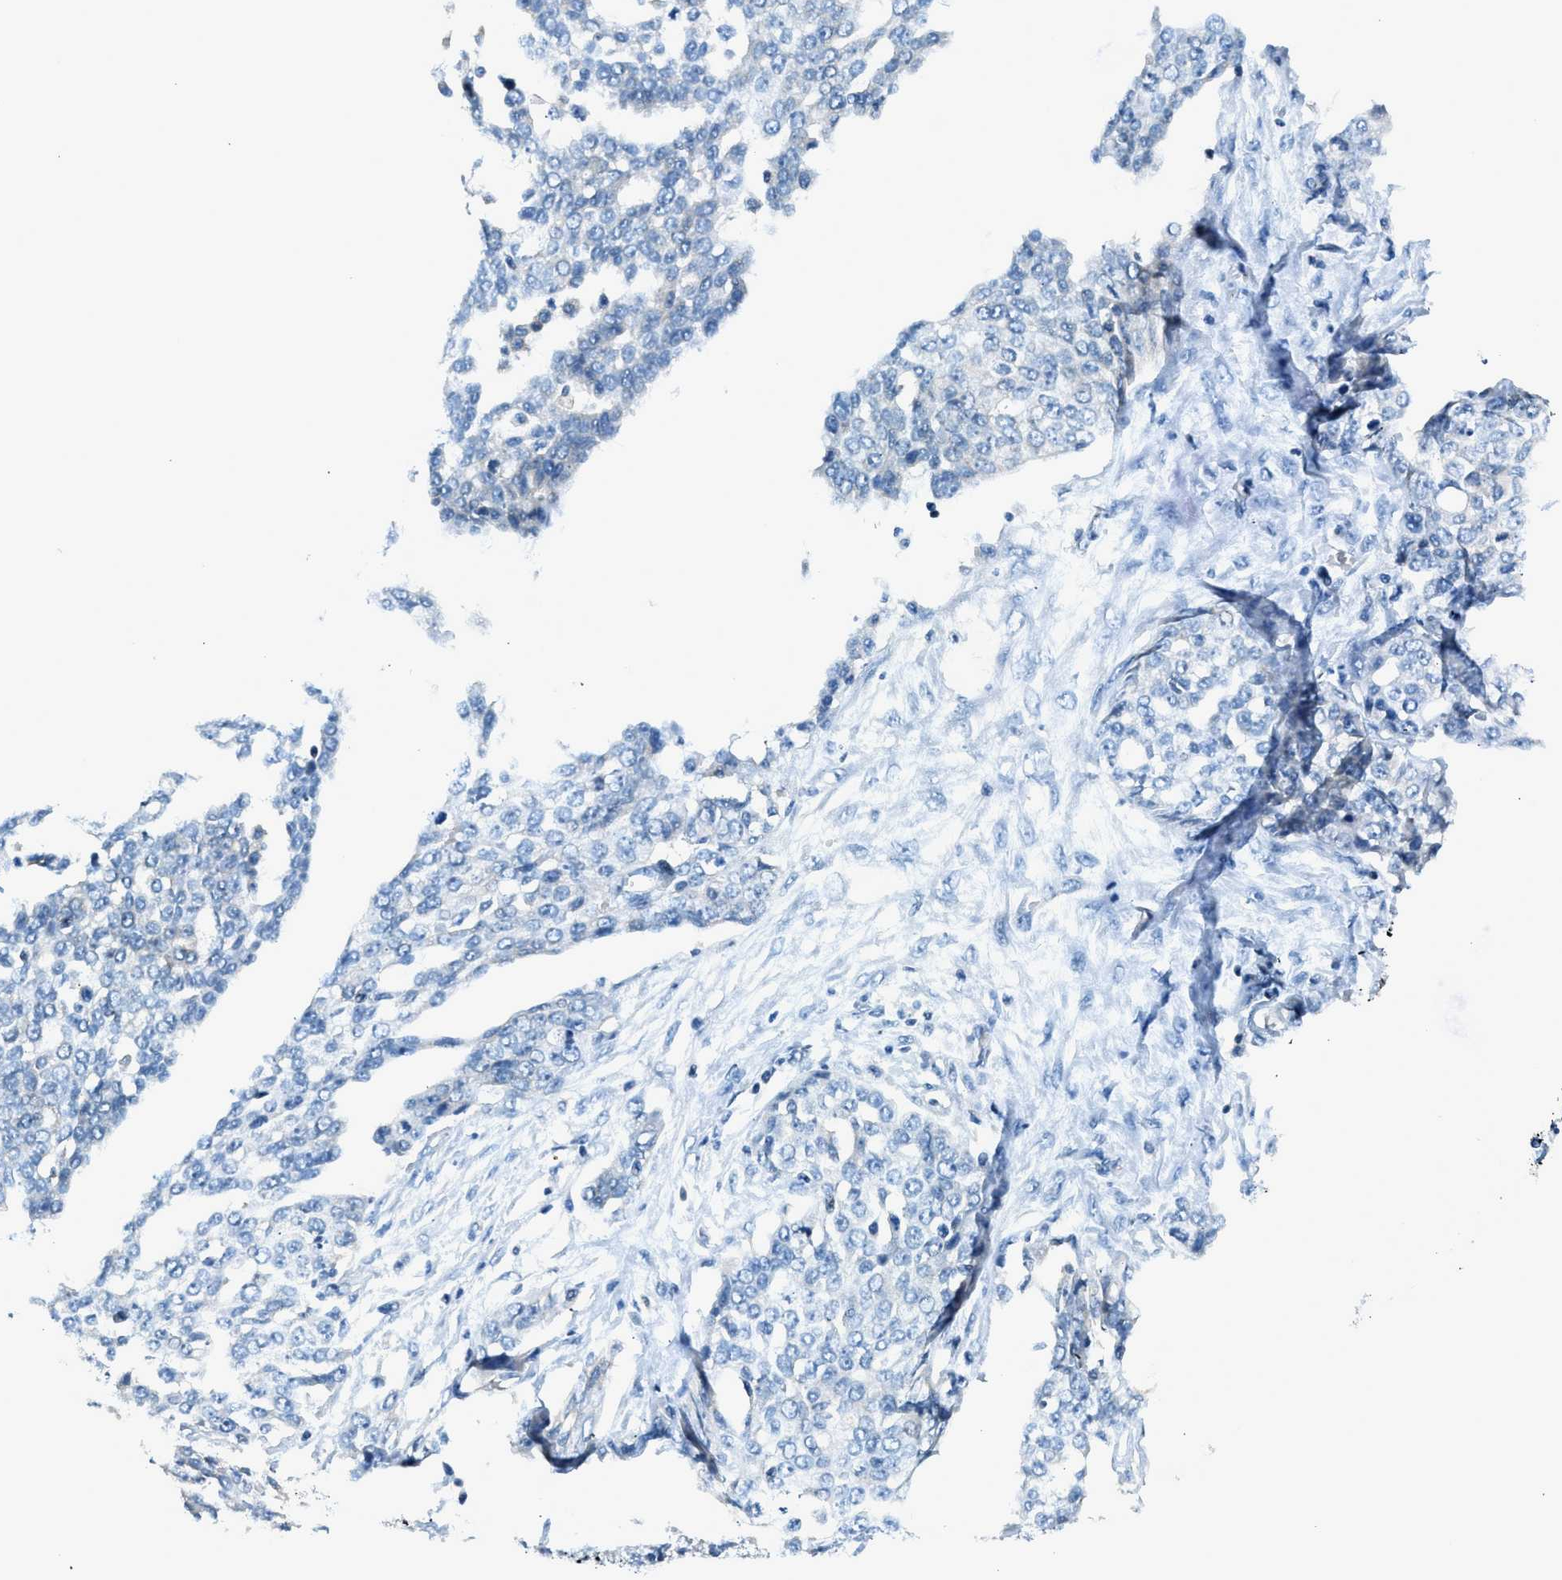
{"staining": {"intensity": "negative", "quantity": "none", "location": "none"}, "tissue": "ovarian cancer", "cell_type": "Tumor cells", "image_type": "cancer", "snomed": [{"axis": "morphology", "description": "Cystadenocarcinoma, serous, NOS"}, {"axis": "topography", "description": "Soft tissue"}, {"axis": "topography", "description": "Ovary"}], "caption": "The immunohistochemistry histopathology image has no significant expression in tumor cells of ovarian serous cystadenocarcinoma tissue. (Stains: DAB immunohistochemistry with hematoxylin counter stain, Microscopy: brightfield microscopy at high magnification).", "gene": "LMLN", "patient": {"sex": "female", "age": 57}}